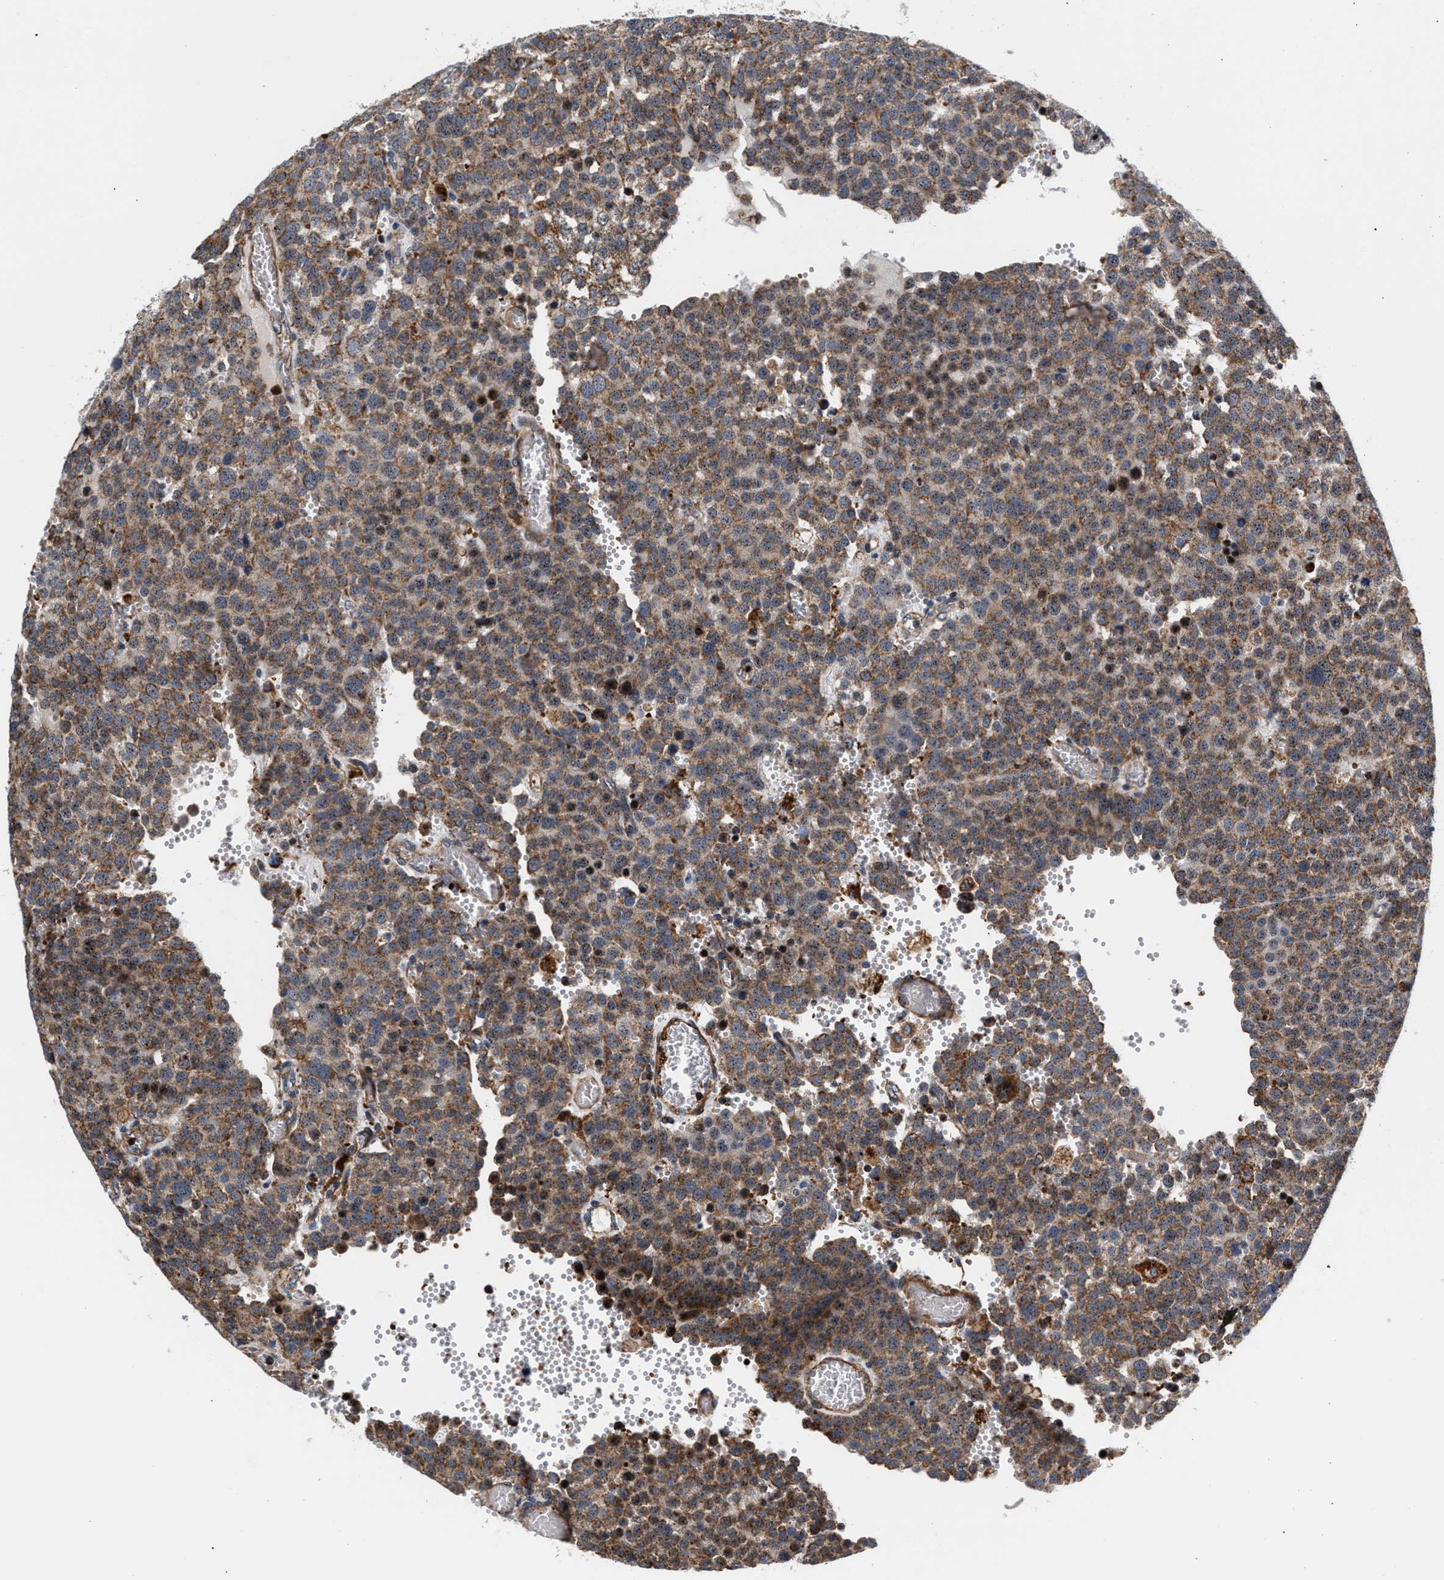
{"staining": {"intensity": "moderate", "quantity": ">75%", "location": "cytoplasmic/membranous"}, "tissue": "testis cancer", "cell_type": "Tumor cells", "image_type": "cancer", "snomed": [{"axis": "morphology", "description": "Normal tissue, NOS"}, {"axis": "morphology", "description": "Seminoma, NOS"}, {"axis": "topography", "description": "Testis"}], "caption": "This is an image of IHC staining of testis seminoma, which shows moderate positivity in the cytoplasmic/membranous of tumor cells.", "gene": "SGK1", "patient": {"sex": "male", "age": 71}}